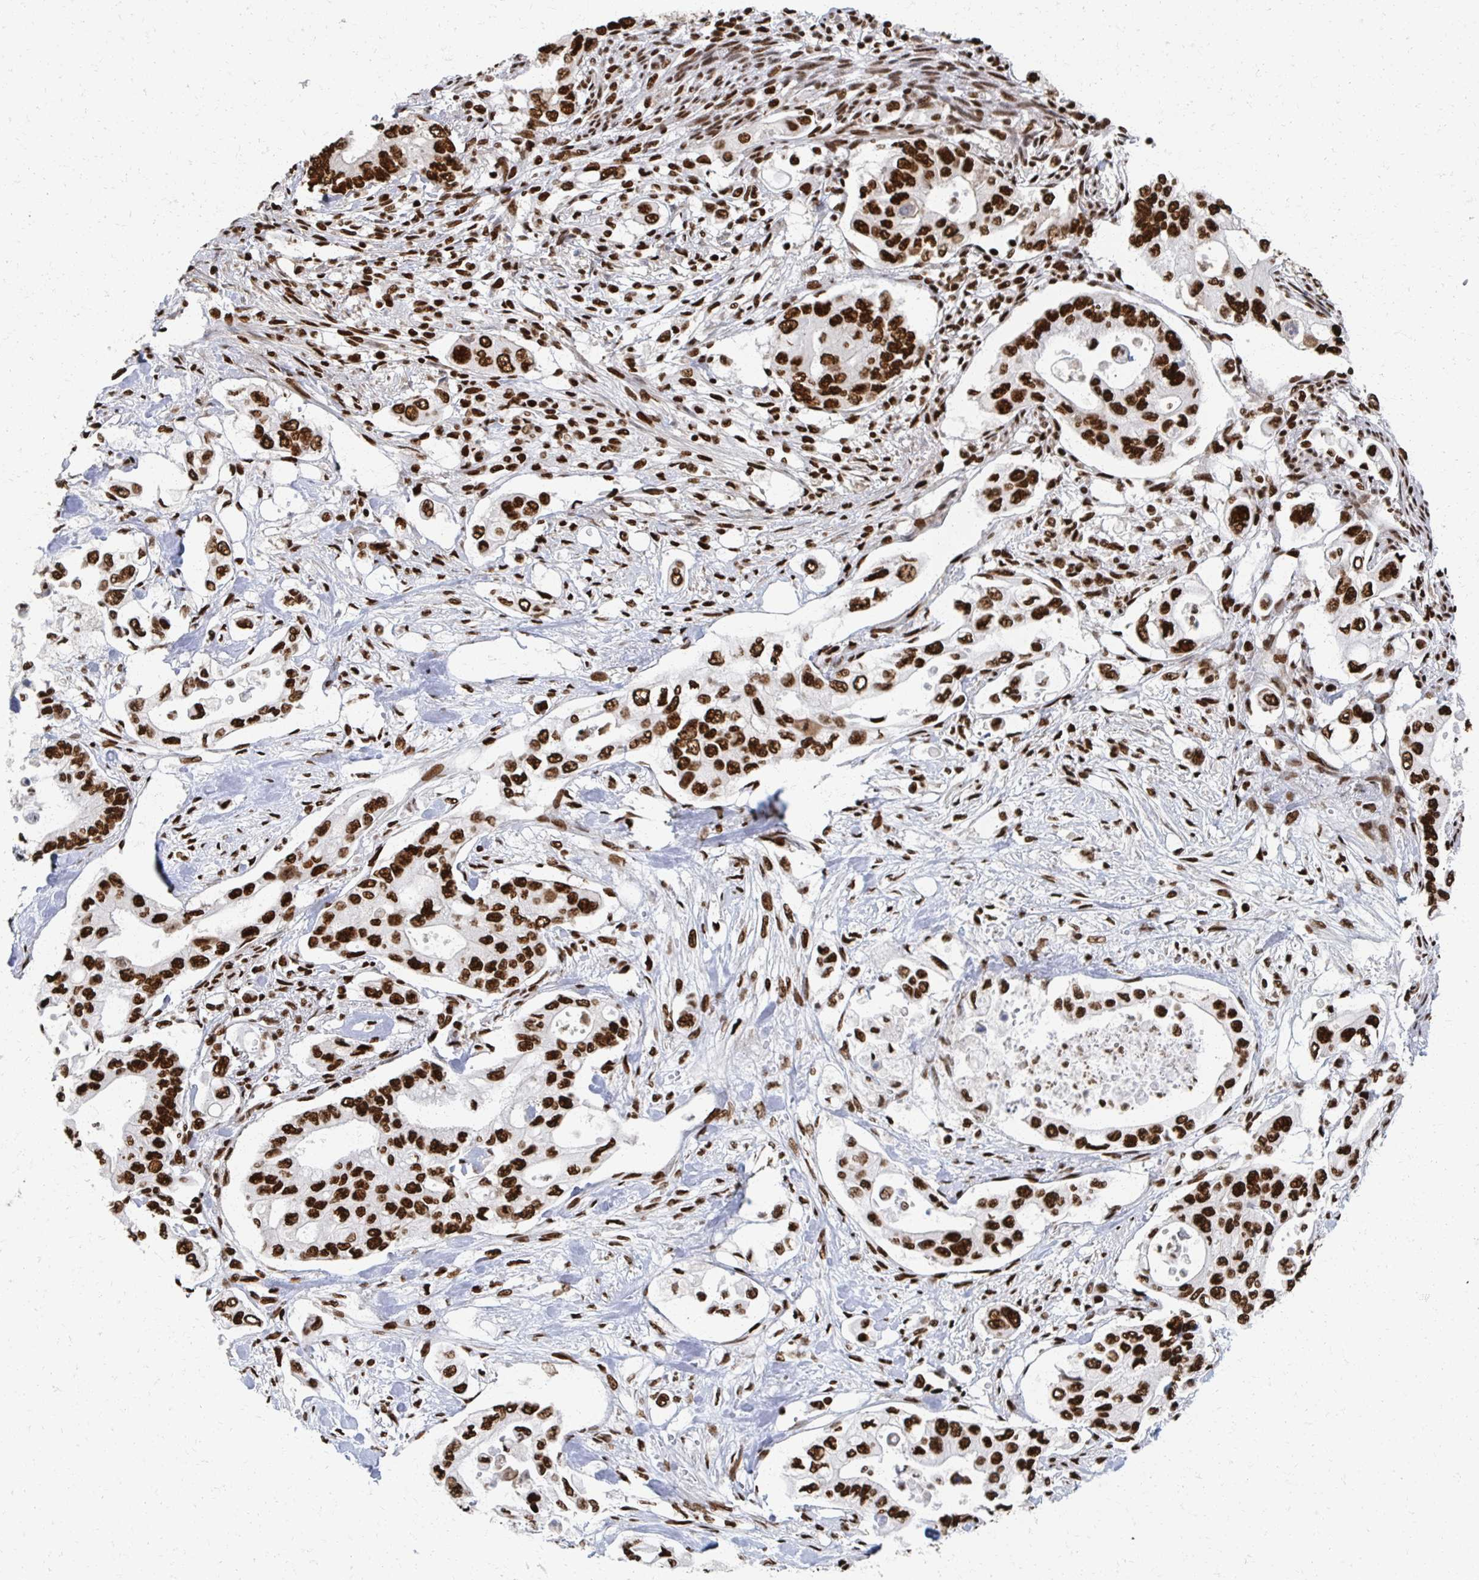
{"staining": {"intensity": "strong", "quantity": ">75%", "location": "nuclear"}, "tissue": "pancreatic cancer", "cell_type": "Tumor cells", "image_type": "cancer", "snomed": [{"axis": "morphology", "description": "Adenocarcinoma, NOS"}, {"axis": "topography", "description": "Pancreas"}], "caption": "The immunohistochemical stain shows strong nuclear staining in tumor cells of pancreatic cancer (adenocarcinoma) tissue.", "gene": "RBBP7", "patient": {"sex": "female", "age": 63}}